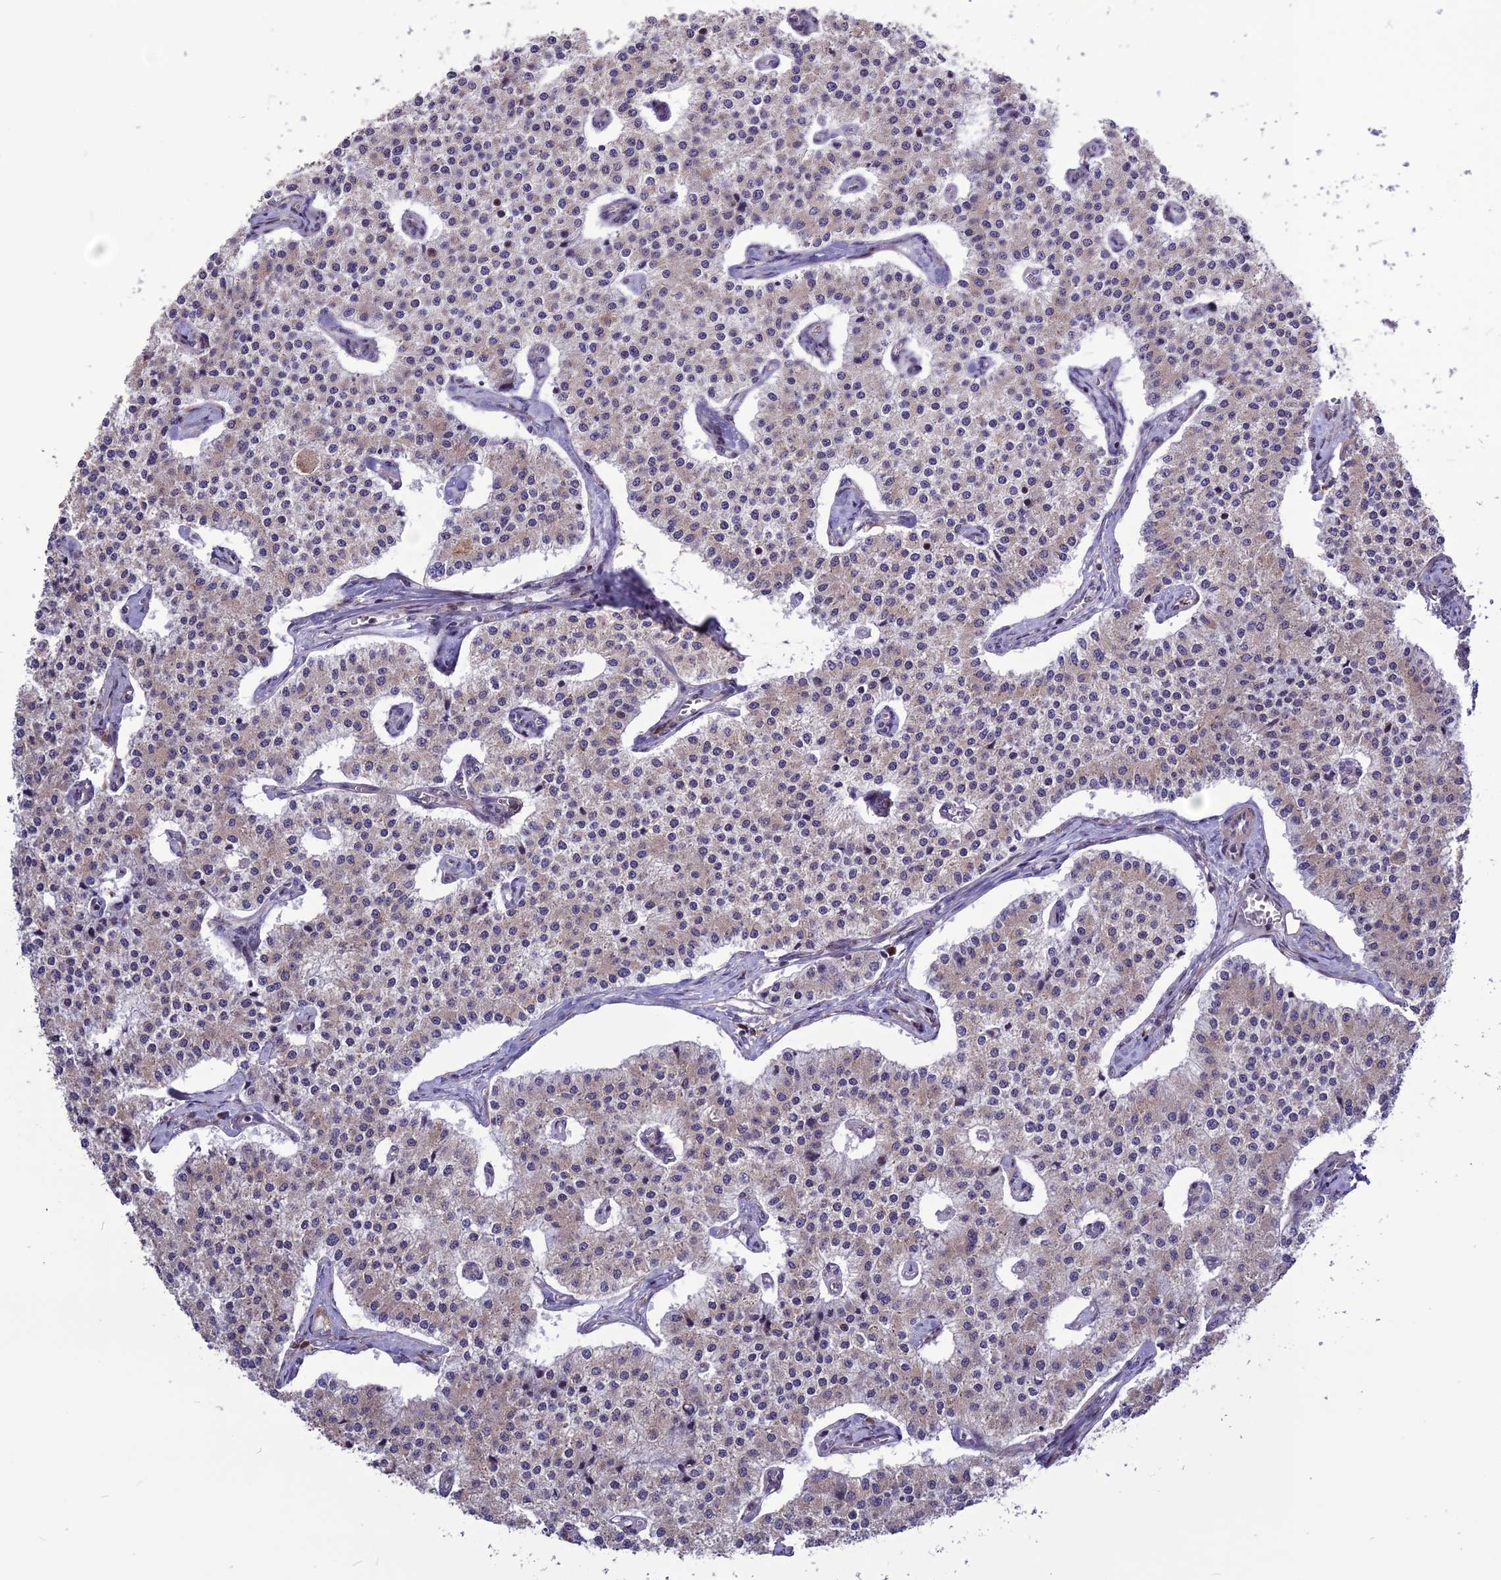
{"staining": {"intensity": "weak", "quantity": "25%-75%", "location": "cytoplasmic/membranous"}, "tissue": "carcinoid", "cell_type": "Tumor cells", "image_type": "cancer", "snomed": [{"axis": "morphology", "description": "Carcinoid, malignant, NOS"}, {"axis": "topography", "description": "Colon"}], "caption": "The image shows staining of carcinoid (malignant), revealing weak cytoplasmic/membranous protein staining (brown color) within tumor cells.", "gene": "SPG21", "patient": {"sex": "female", "age": 52}}